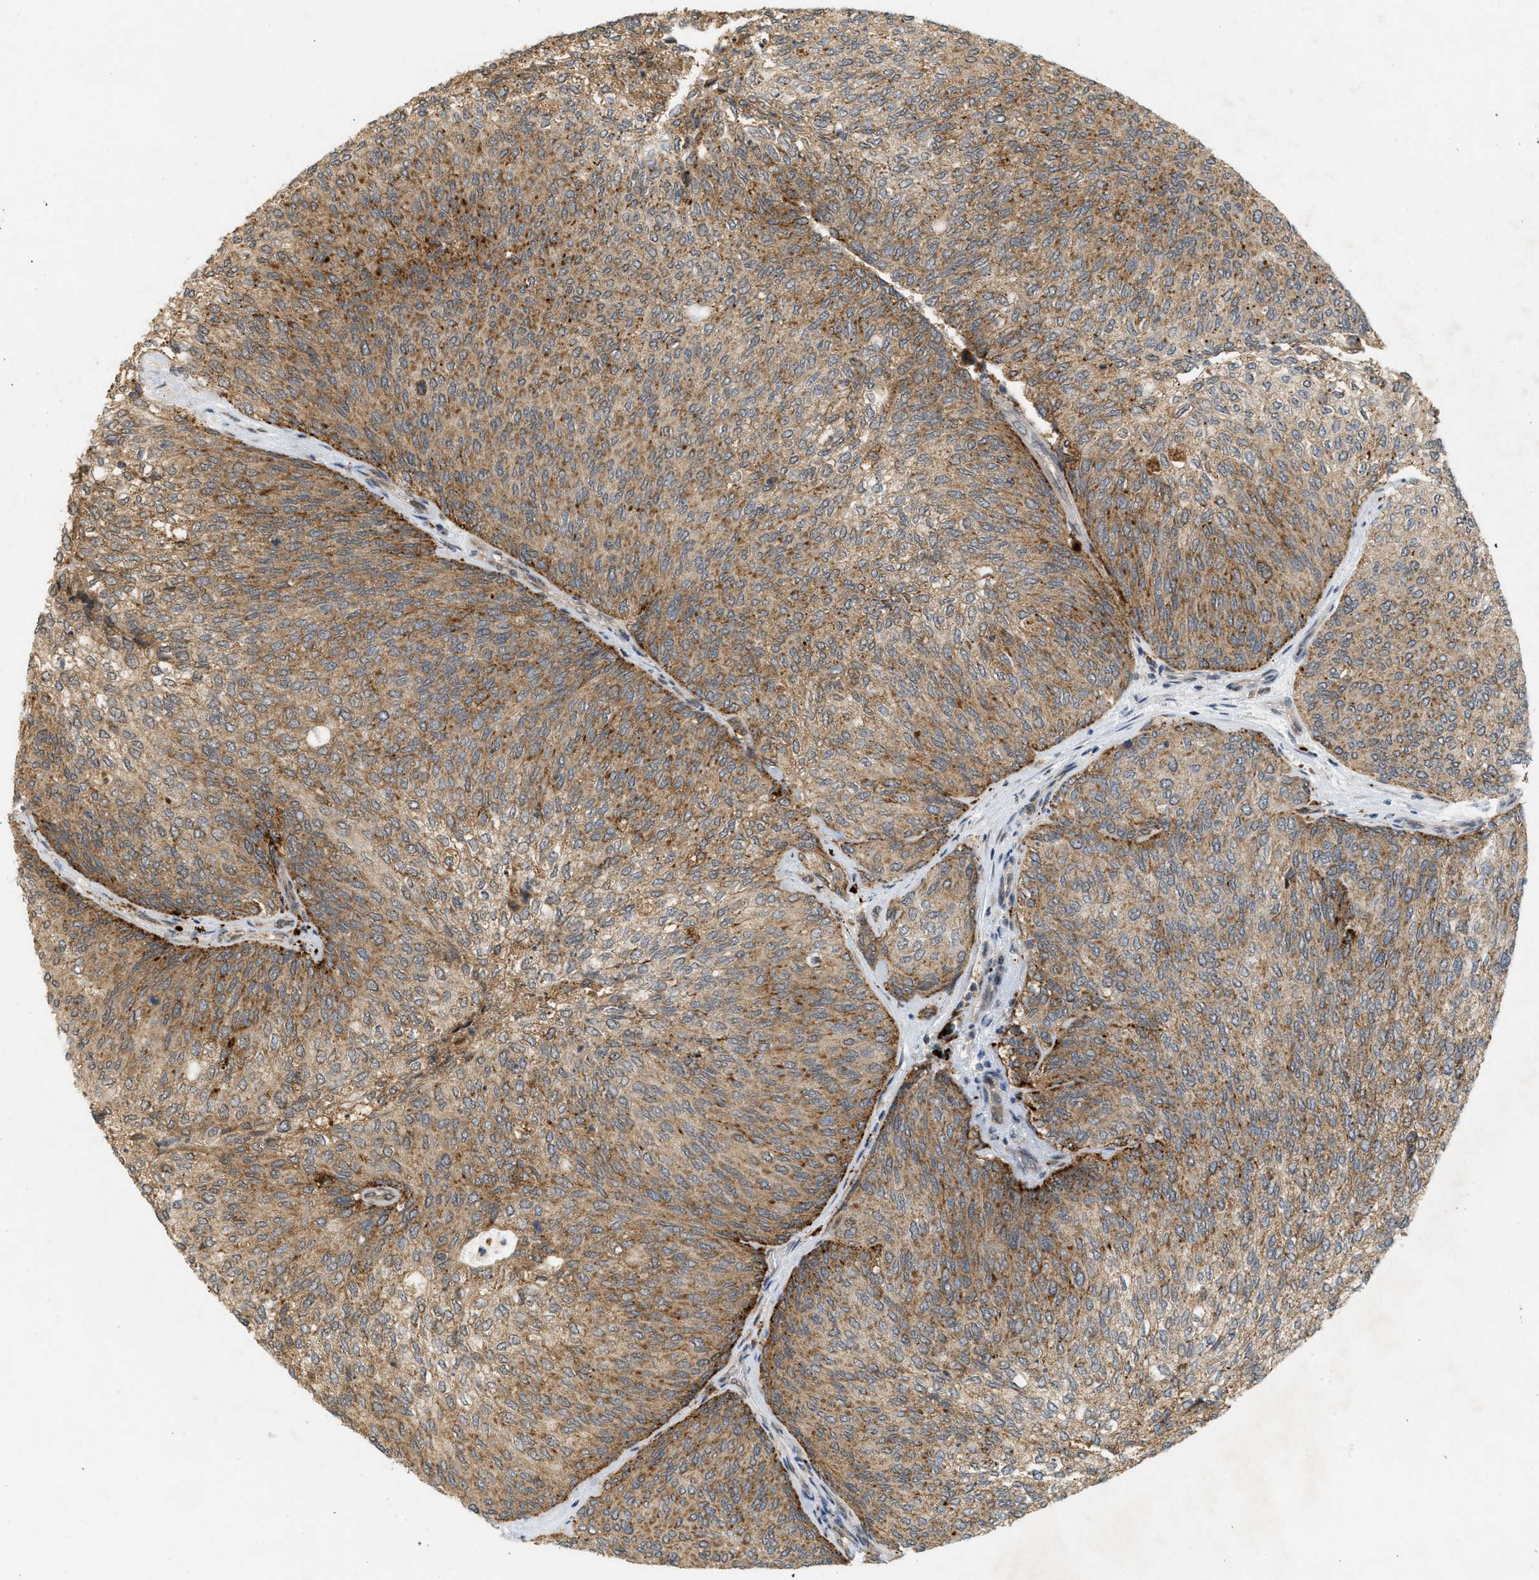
{"staining": {"intensity": "moderate", "quantity": ">75%", "location": "cytoplasmic/membranous"}, "tissue": "urothelial cancer", "cell_type": "Tumor cells", "image_type": "cancer", "snomed": [{"axis": "morphology", "description": "Urothelial carcinoma, Low grade"}, {"axis": "topography", "description": "Urinary bladder"}], "caption": "Protein staining shows moderate cytoplasmic/membranous staining in approximately >75% of tumor cells in urothelial cancer.", "gene": "PRKD1", "patient": {"sex": "female", "age": 79}}